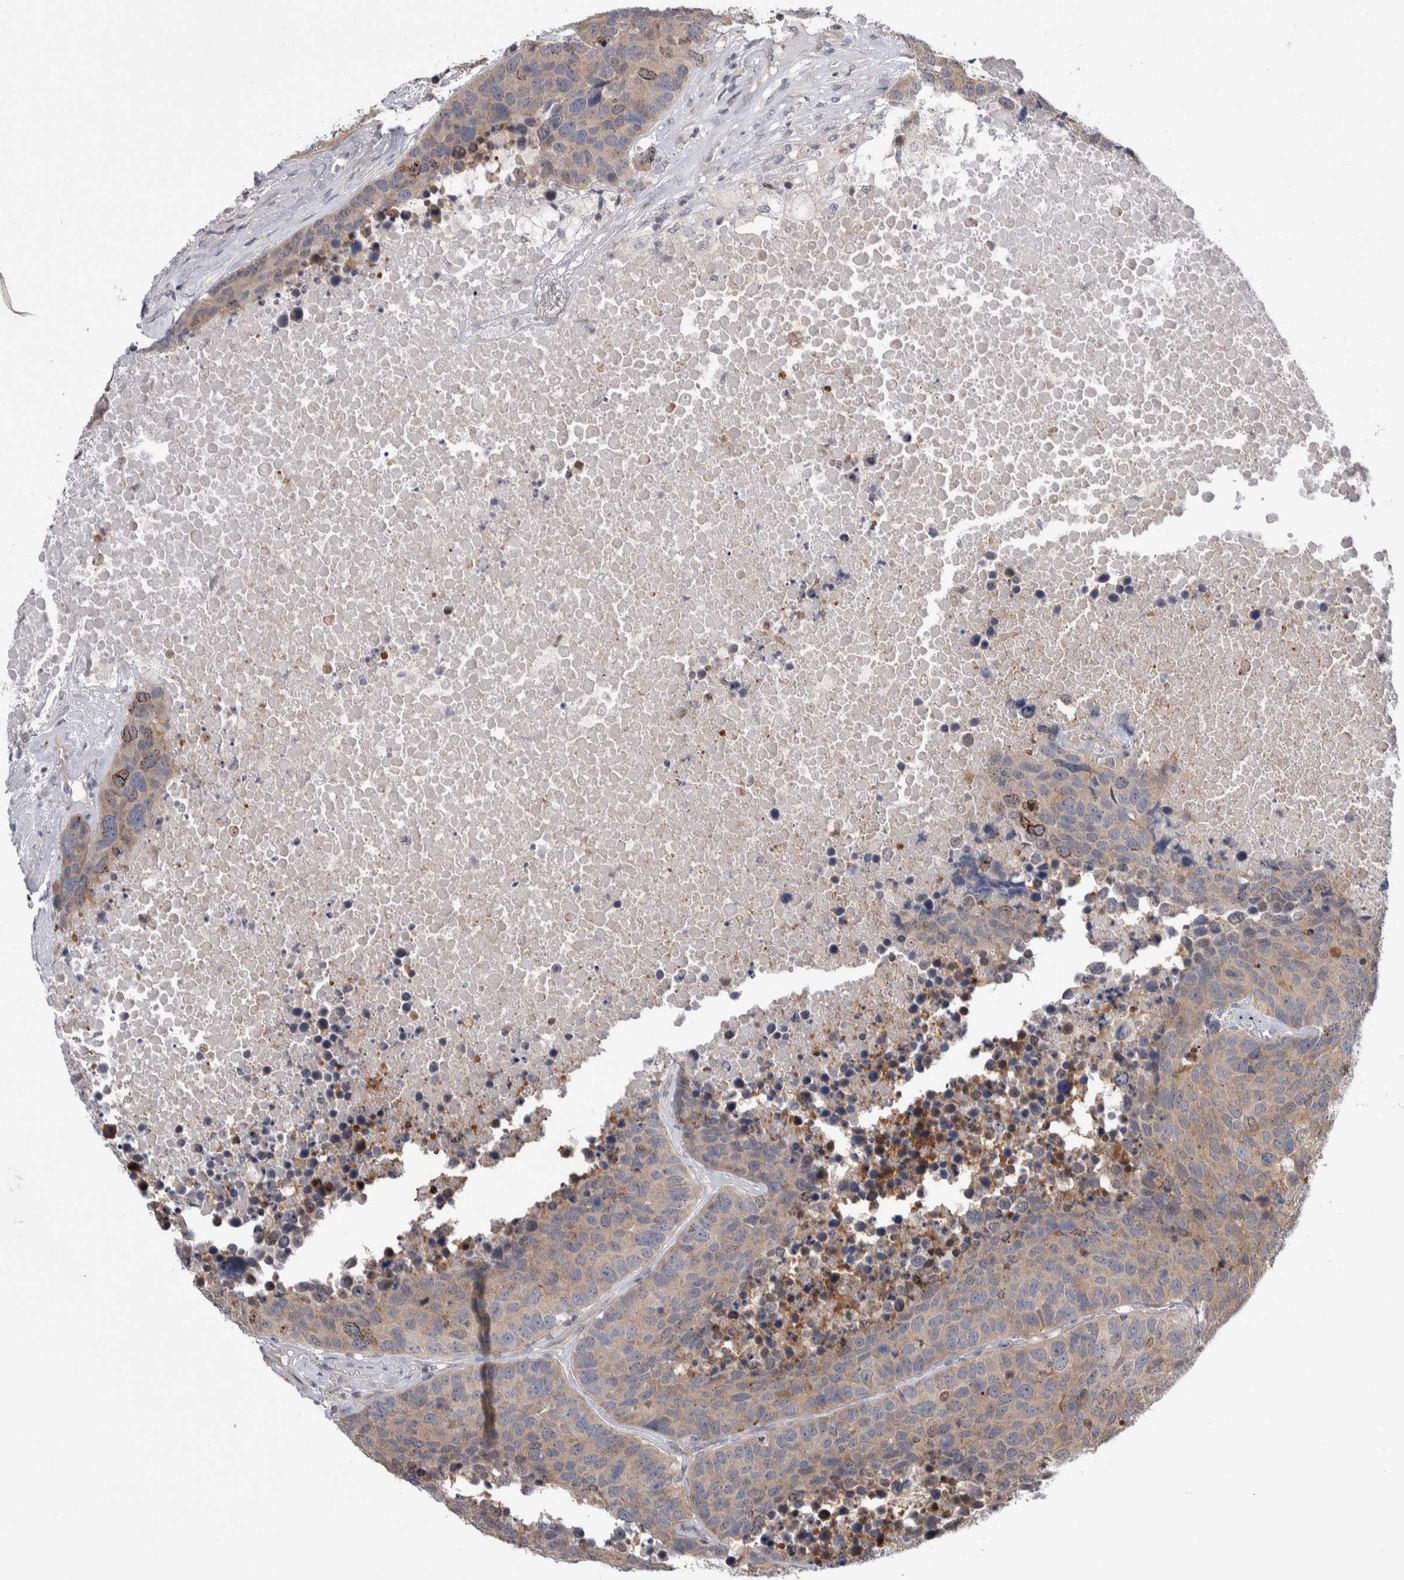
{"staining": {"intensity": "weak", "quantity": ">75%", "location": "cytoplasmic/membranous"}, "tissue": "carcinoid", "cell_type": "Tumor cells", "image_type": "cancer", "snomed": [{"axis": "morphology", "description": "Carcinoid, malignant, NOS"}, {"axis": "topography", "description": "Lung"}], "caption": "Carcinoid stained with a brown dye displays weak cytoplasmic/membranous positive positivity in about >75% of tumor cells.", "gene": "TAX1BP1", "patient": {"sex": "male", "age": 60}}